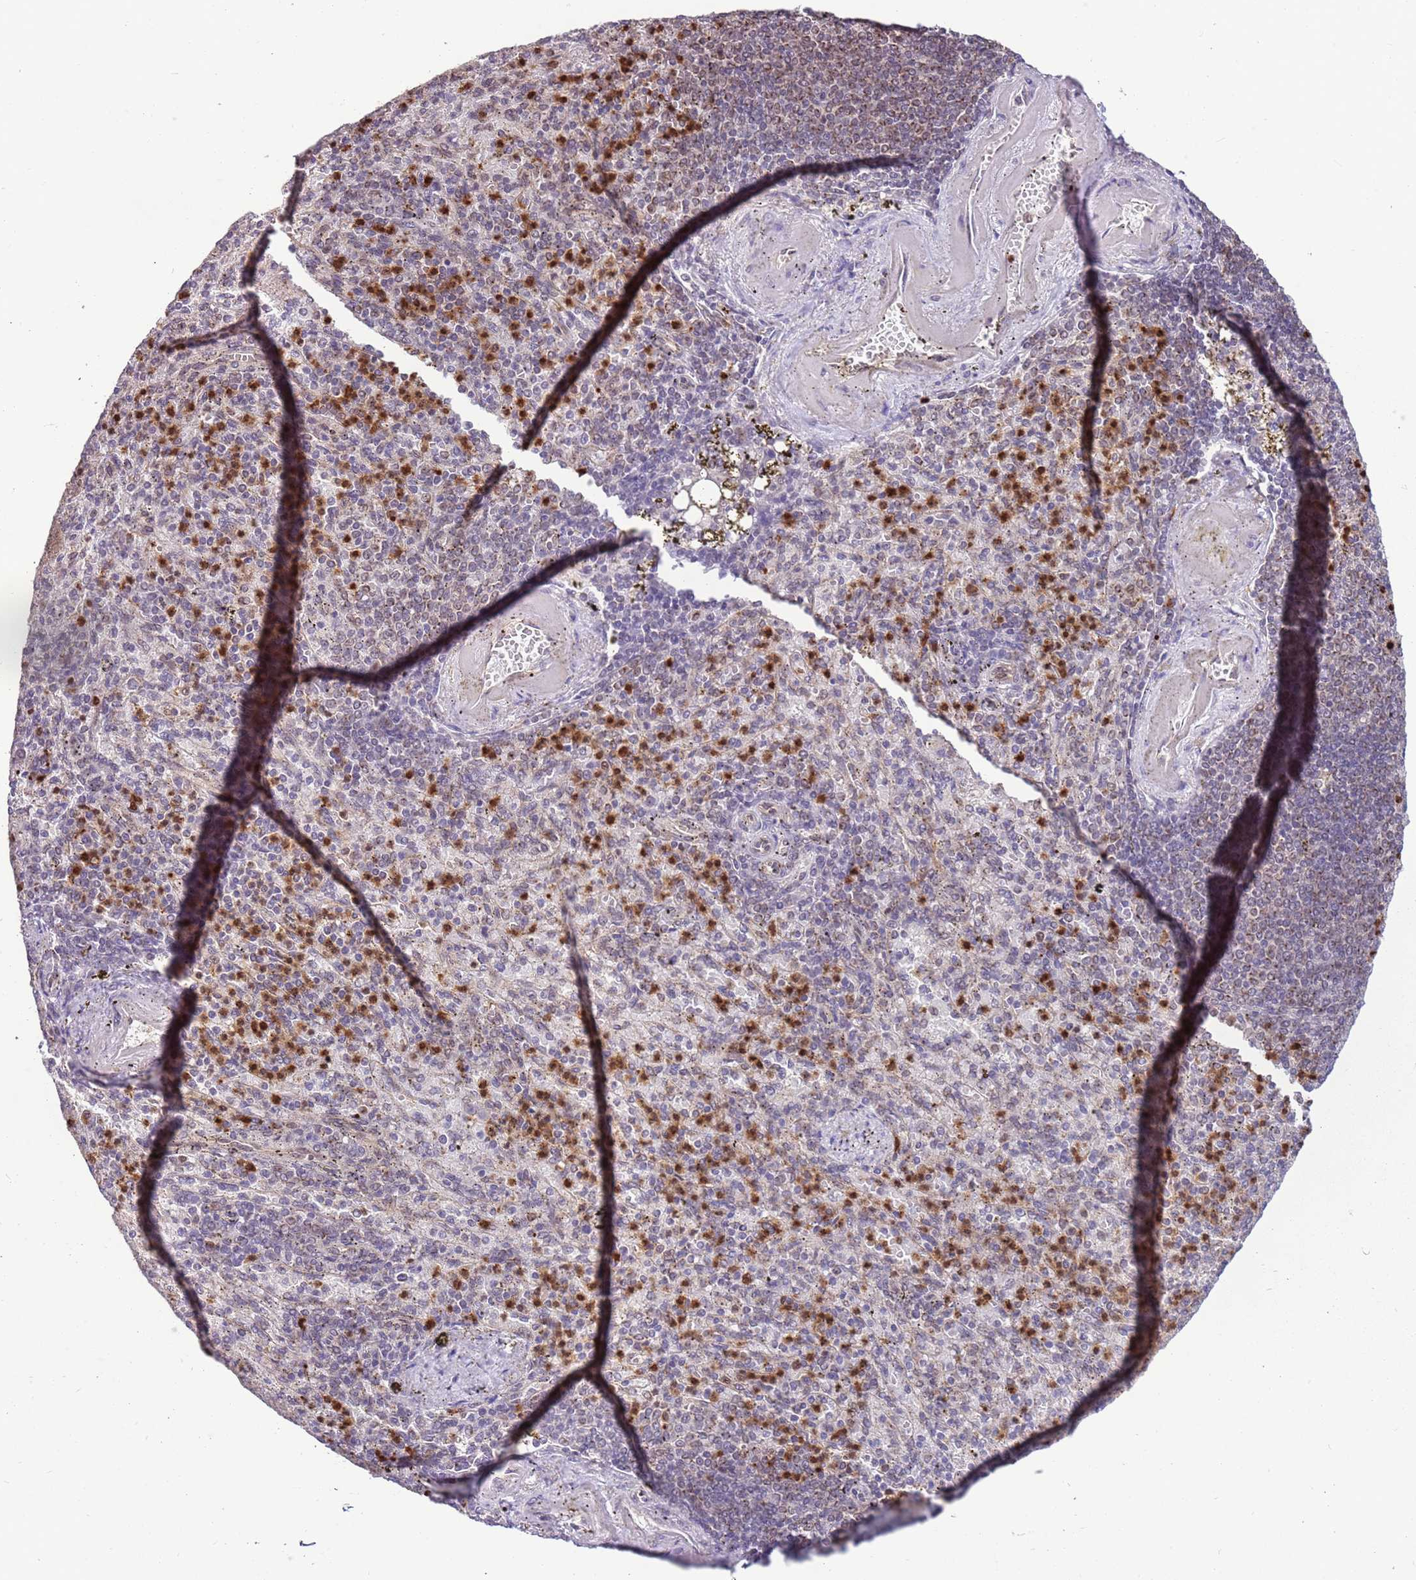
{"staining": {"intensity": "strong", "quantity": "25%-75%", "location": "cytoplasmic/membranous"}, "tissue": "spleen", "cell_type": "Cells in red pulp", "image_type": "normal", "snomed": [{"axis": "morphology", "description": "Normal tissue, NOS"}, {"axis": "topography", "description": "Spleen"}], "caption": "Human spleen stained with a brown dye shows strong cytoplasmic/membranous positive positivity in approximately 25%-75% of cells in red pulp.", "gene": "CEP170", "patient": {"sex": "female", "age": 74}}